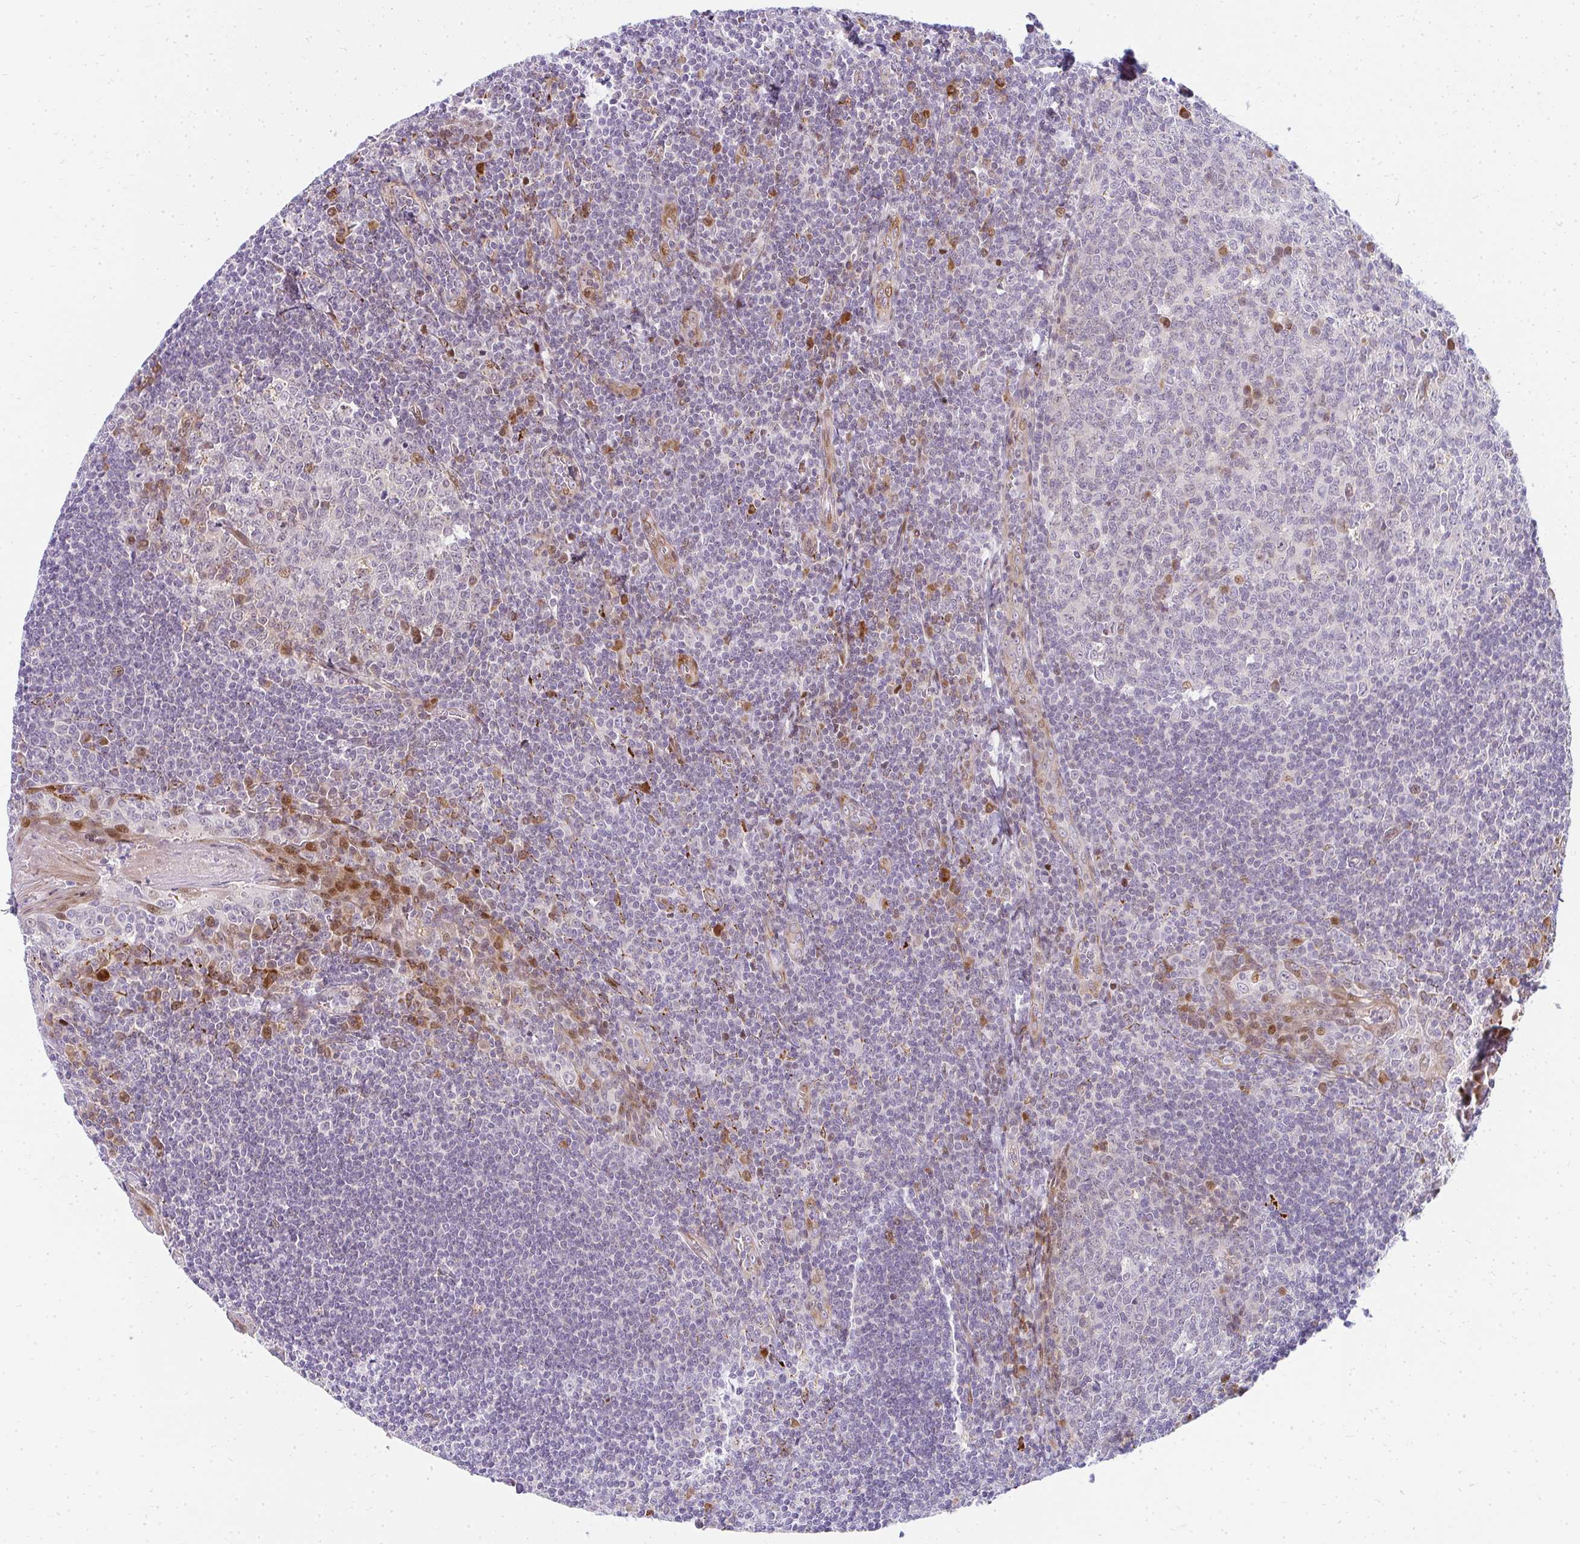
{"staining": {"intensity": "moderate", "quantity": "<25%", "location": "cytoplasmic/membranous"}, "tissue": "tonsil", "cell_type": "Germinal center cells", "image_type": "normal", "snomed": [{"axis": "morphology", "description": "Normal tissue, NOS"}, {"axis": "topography", "description": "Tonsil"}], "caption": "Immunohistochemical staining of normal human tonsil shows low levels of moderate cytoplasmic/membranous staining in about <25% of germinal center cells. (DAB (3,3'-diaminobenzidine) = brown stain, brightfield microscopy at high magnification).", "gene": "PLA2G5", "patient": {"sex": "male", "age": 27}}